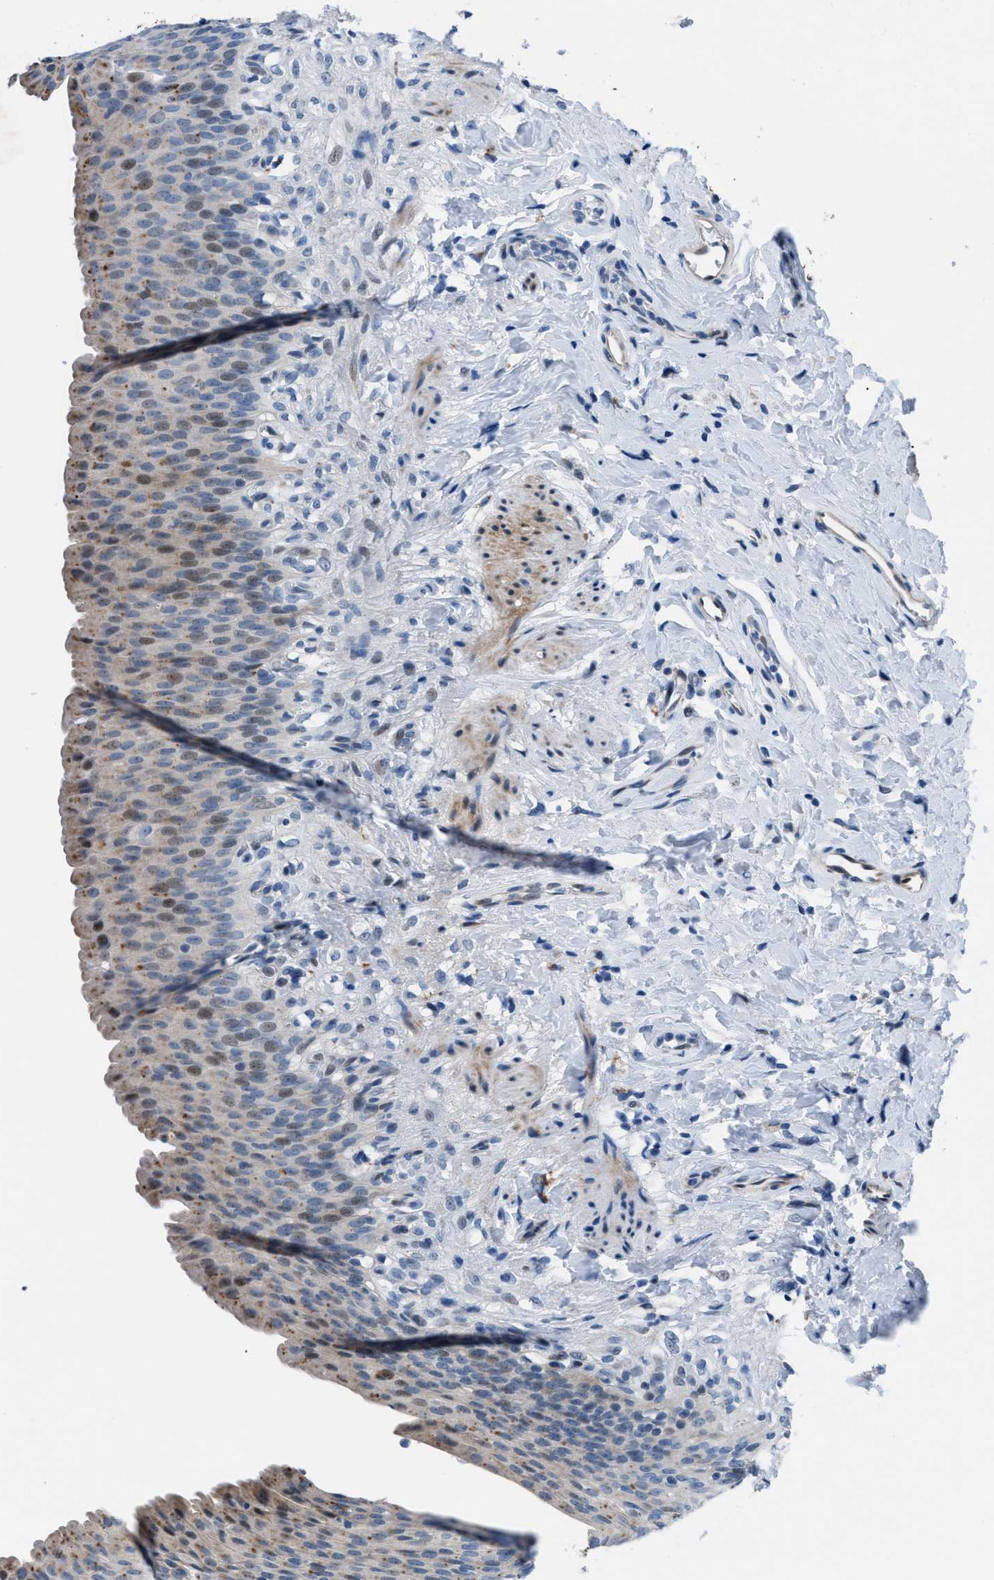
{"staining": {"intensity": "moderate", "quantity": "<25%", "location": "cytoplasmic/membranous,nuclear"}, "tissue": "urinary bladder", "cell_type": "Urothelial cells", "image_type": "normal", "snomed": [{"axis": "morphology", "description": "Normal tissue, NOS"}, {"axis": "topography", "description": "Urinary bladder"}], "caption": "DAB immunohistochemical staining of normal urinary bladder shows moderate cytoplasmic/membranous,nuclear protein expression in approximately <25% of urothelial cells. (DAB IHC with brightfield microscopy, high magnification).", "gene": "UAP1", "patient": {"sex": "female", "age": 79}}